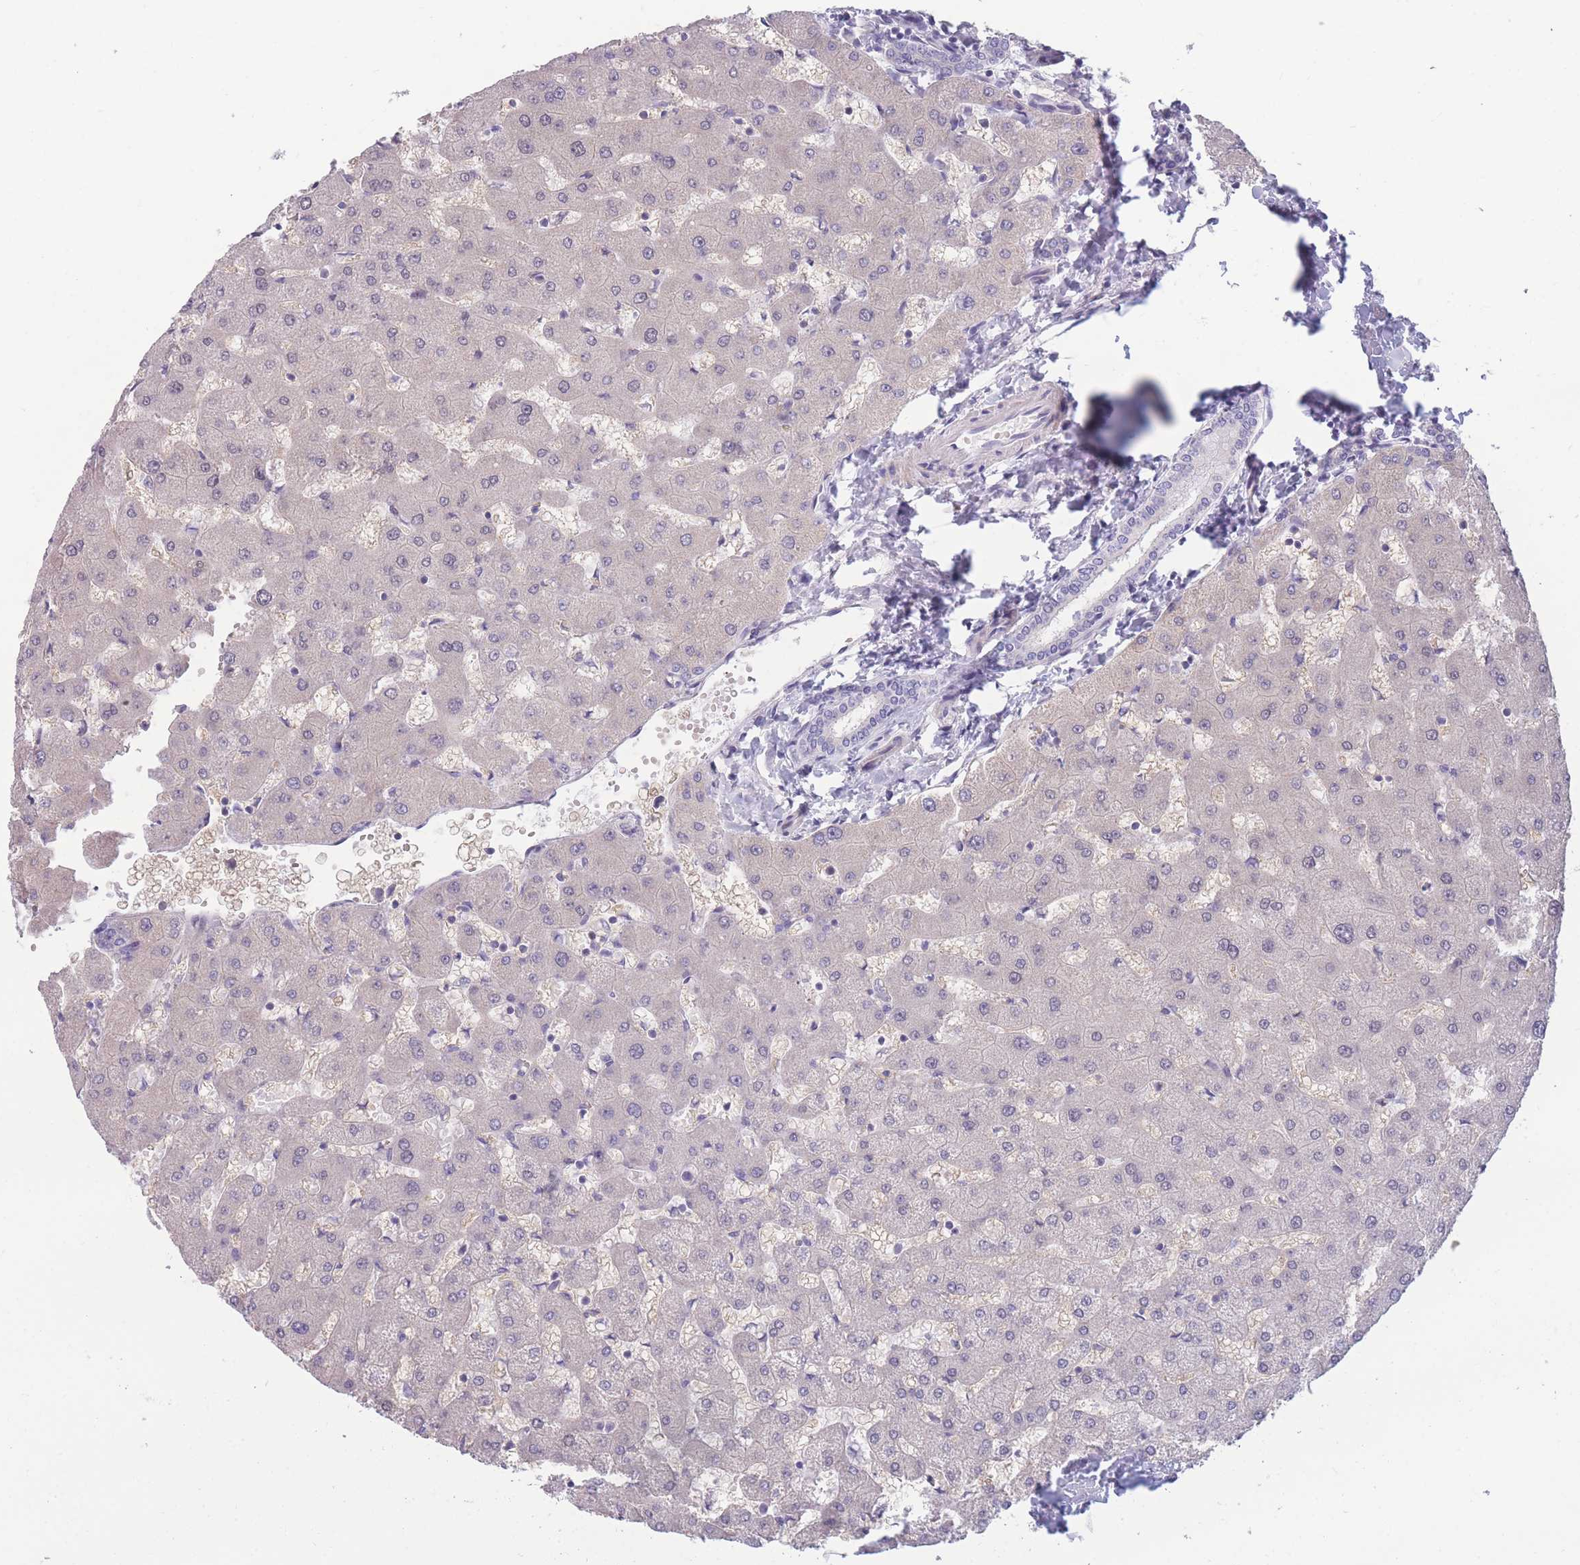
{"staining": {"intensity": "negative", "quantity": "none", "location": "none"}, "tissue": "liver", "cell_type": "Cholangiocytes", "image_type": "normal", "snomed": [{"axis": "morphology", "description": "Normal tissue, NOS"}, {"axis": "topography", "description": "Liver"}], "caption": "IHC histopathology image of normal liver stained for a protein (brown), which shows no staining in cholangiocytes.", "gene": "PDE4A", "patient": {"sex": "female", "age": 63}}